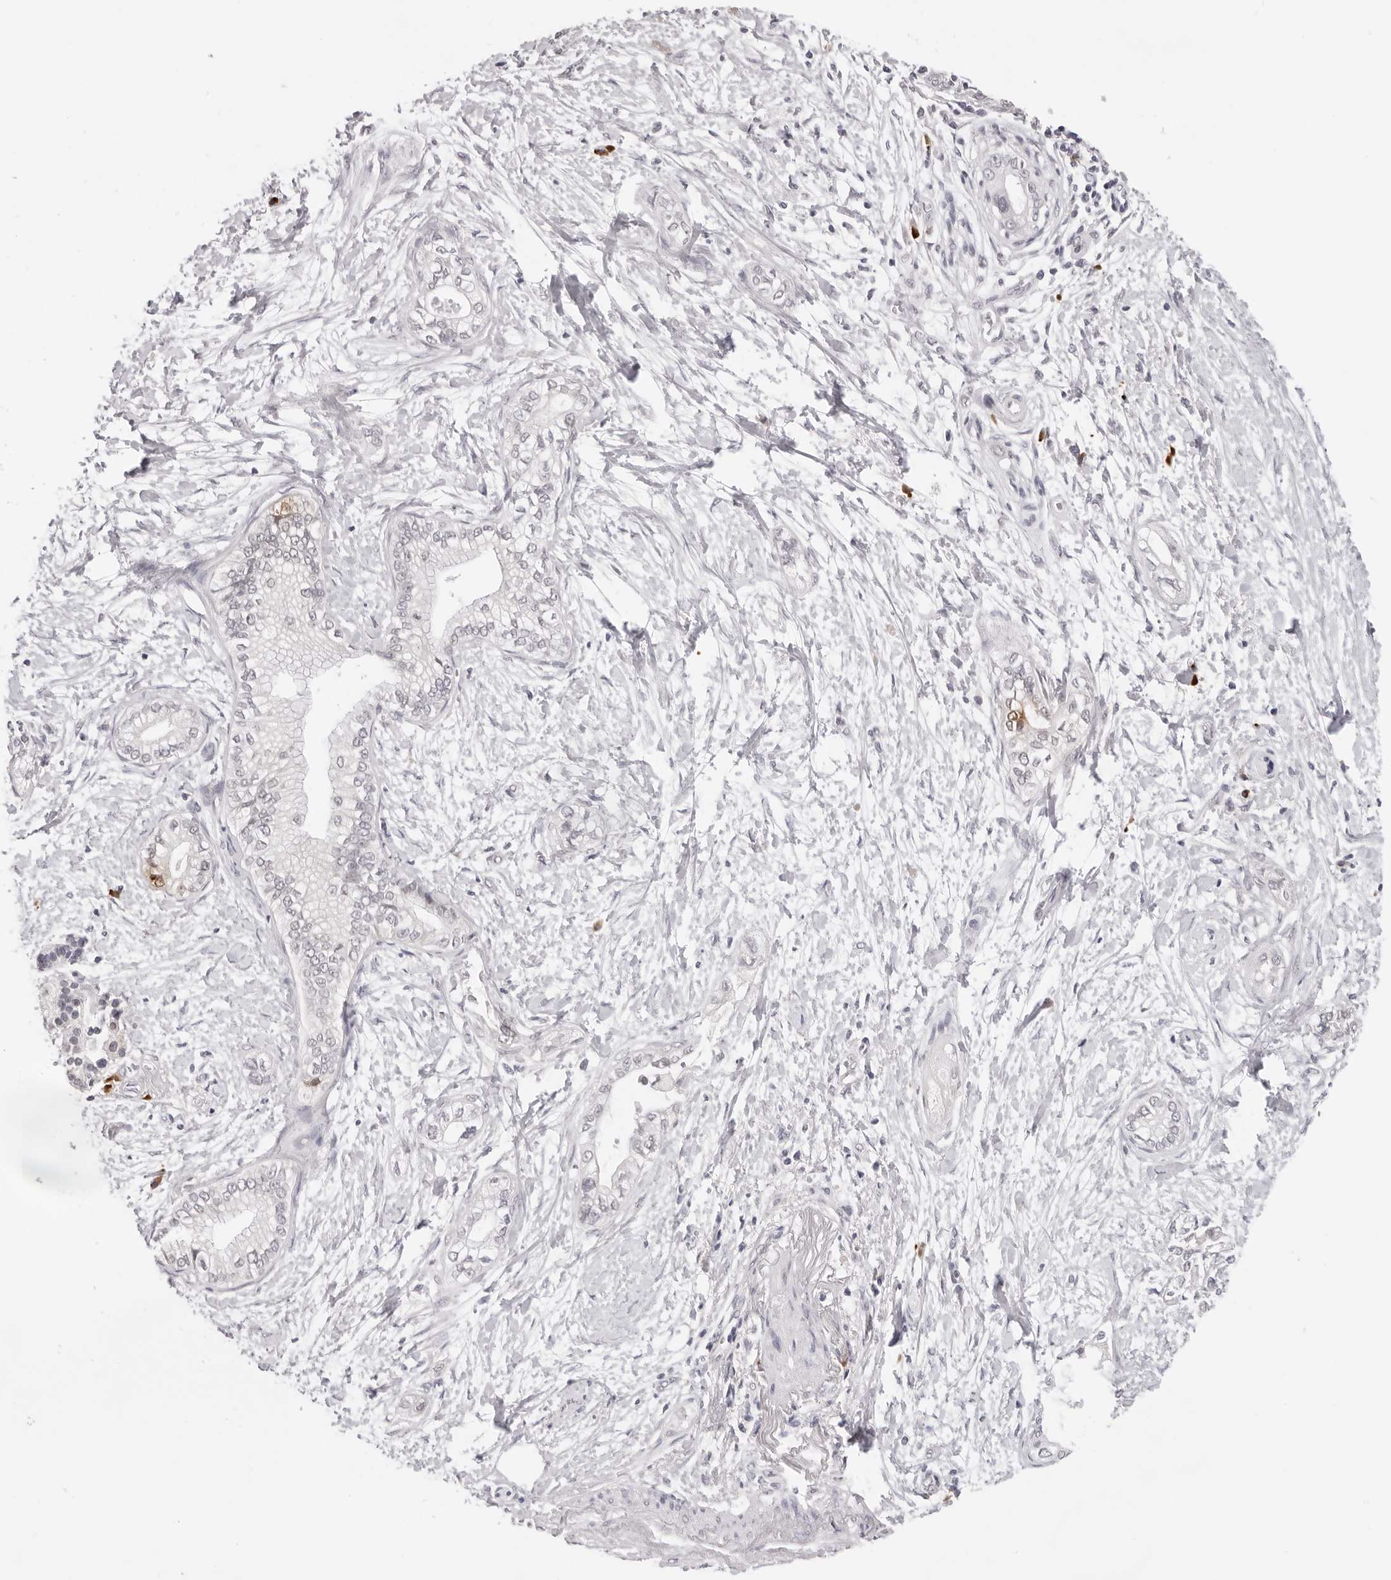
{"staining": {"intensity": "negative", "quantity": "none", "location": "none"}, "tissue": "pancreatic cancer", "cell_type": "Tumor cells", "image_type": "cancer", "snomed": [{"axis": "morphology", "description": "Adenocarcinoma, NOS"}, {"axis": "topography", "description": "Pancreas"}], "caption": "Immunohistochemical staining of pancreatic cancer exhibits no significant staining in tumor cells.", "gene": "IL17RA", "patient": {"sex": "male", "age": 68}}